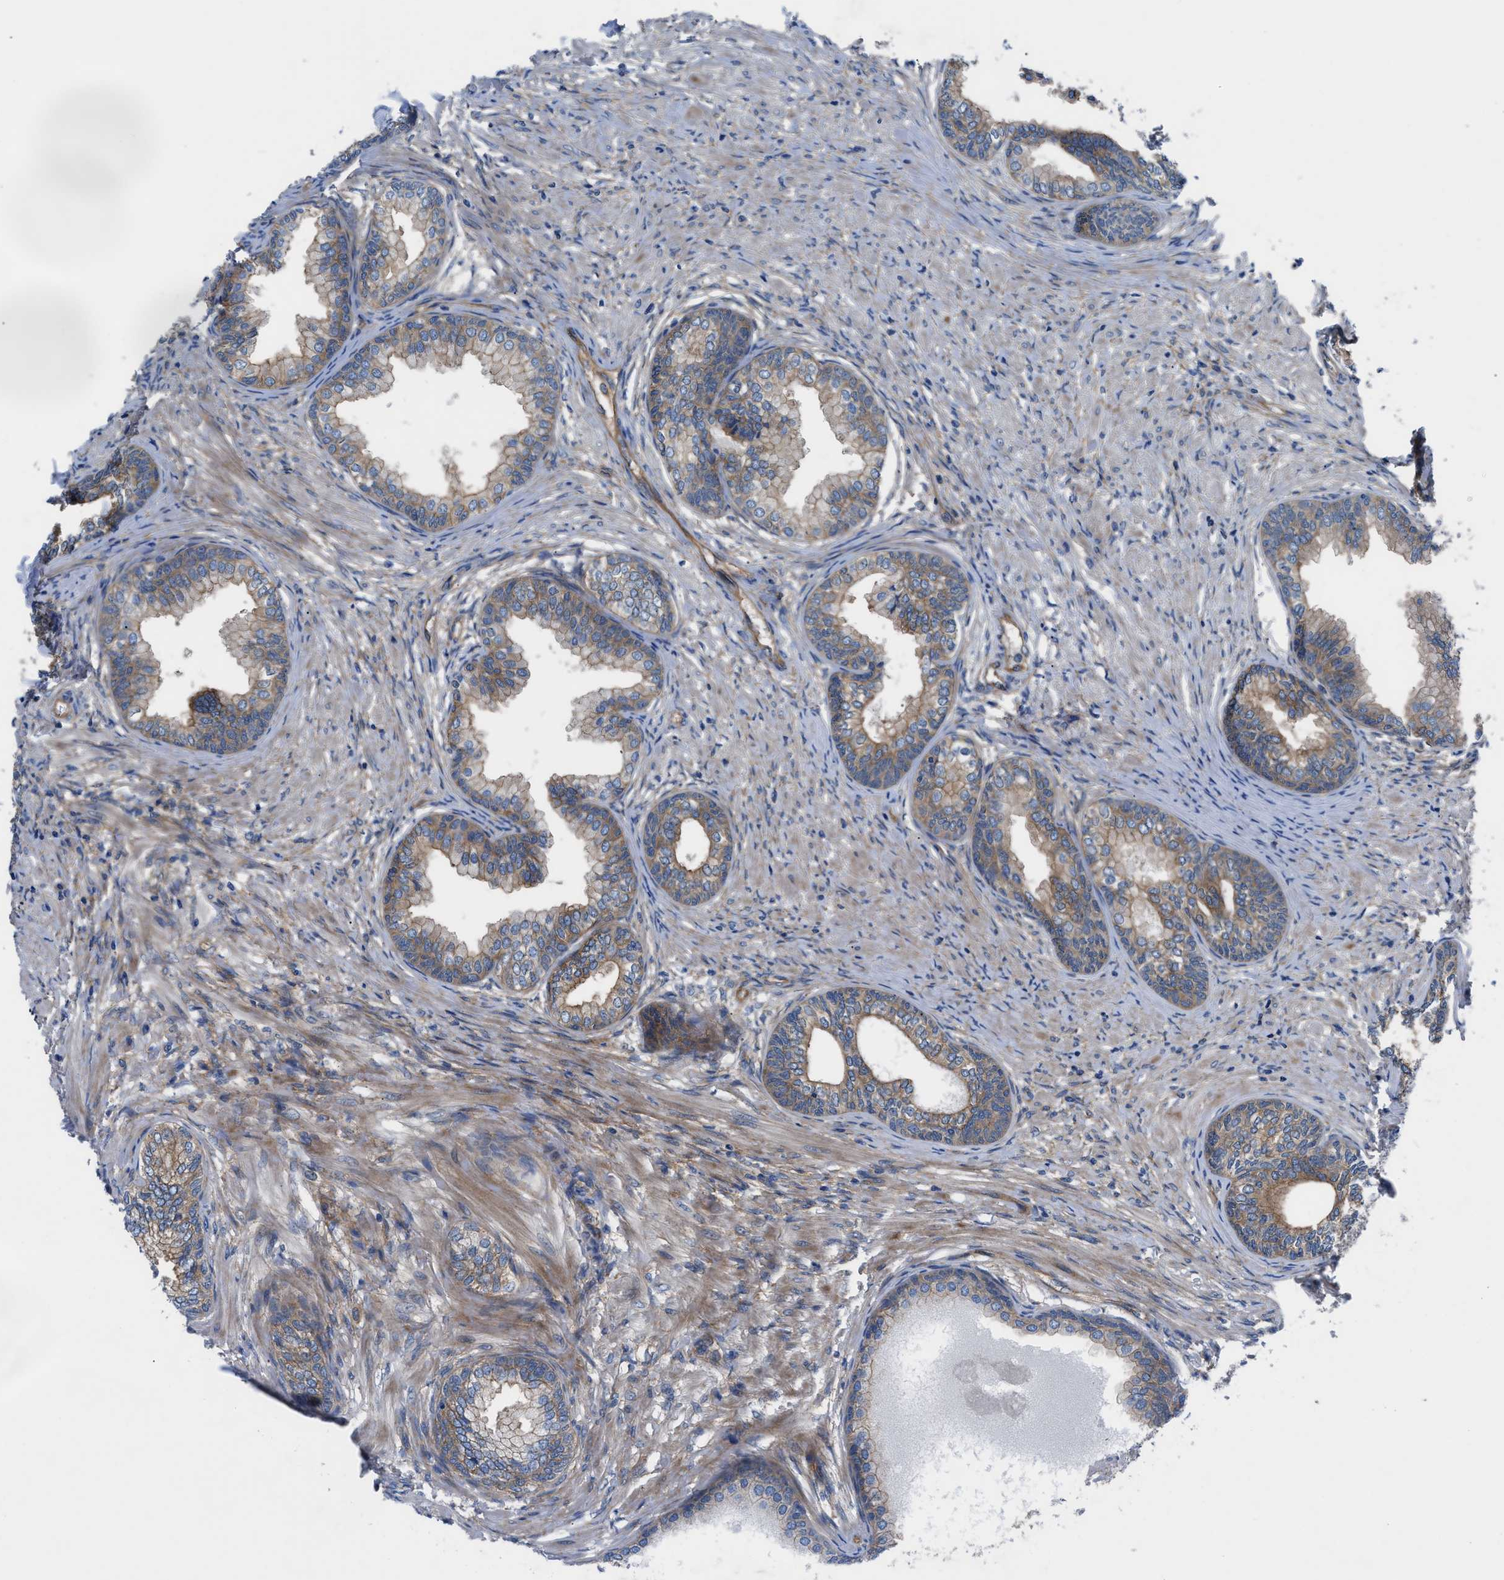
{"staining": {"intensity": "moderate", "quantity": ">75%", "location": "cytoplasmic/membranous"}, "tissue": "prostate", "cell_type": "Glandular cells", "image_type": "normal", "snomed": [{"axis": "morphology", "description": "Normal tissue, NOS"}, {"axis": "topography", "description": "Prostate"}], "caption": "Prostate stained with DAB (3,3'-diaminobenzidine) immunohistochemistry (IHC) exhibits medium levels of moderate cytoplasmic/membranous positivity in about >75% of glandular cells.", "gene": "TRIP4", "patient": {"sex": "male", "age": 76}}